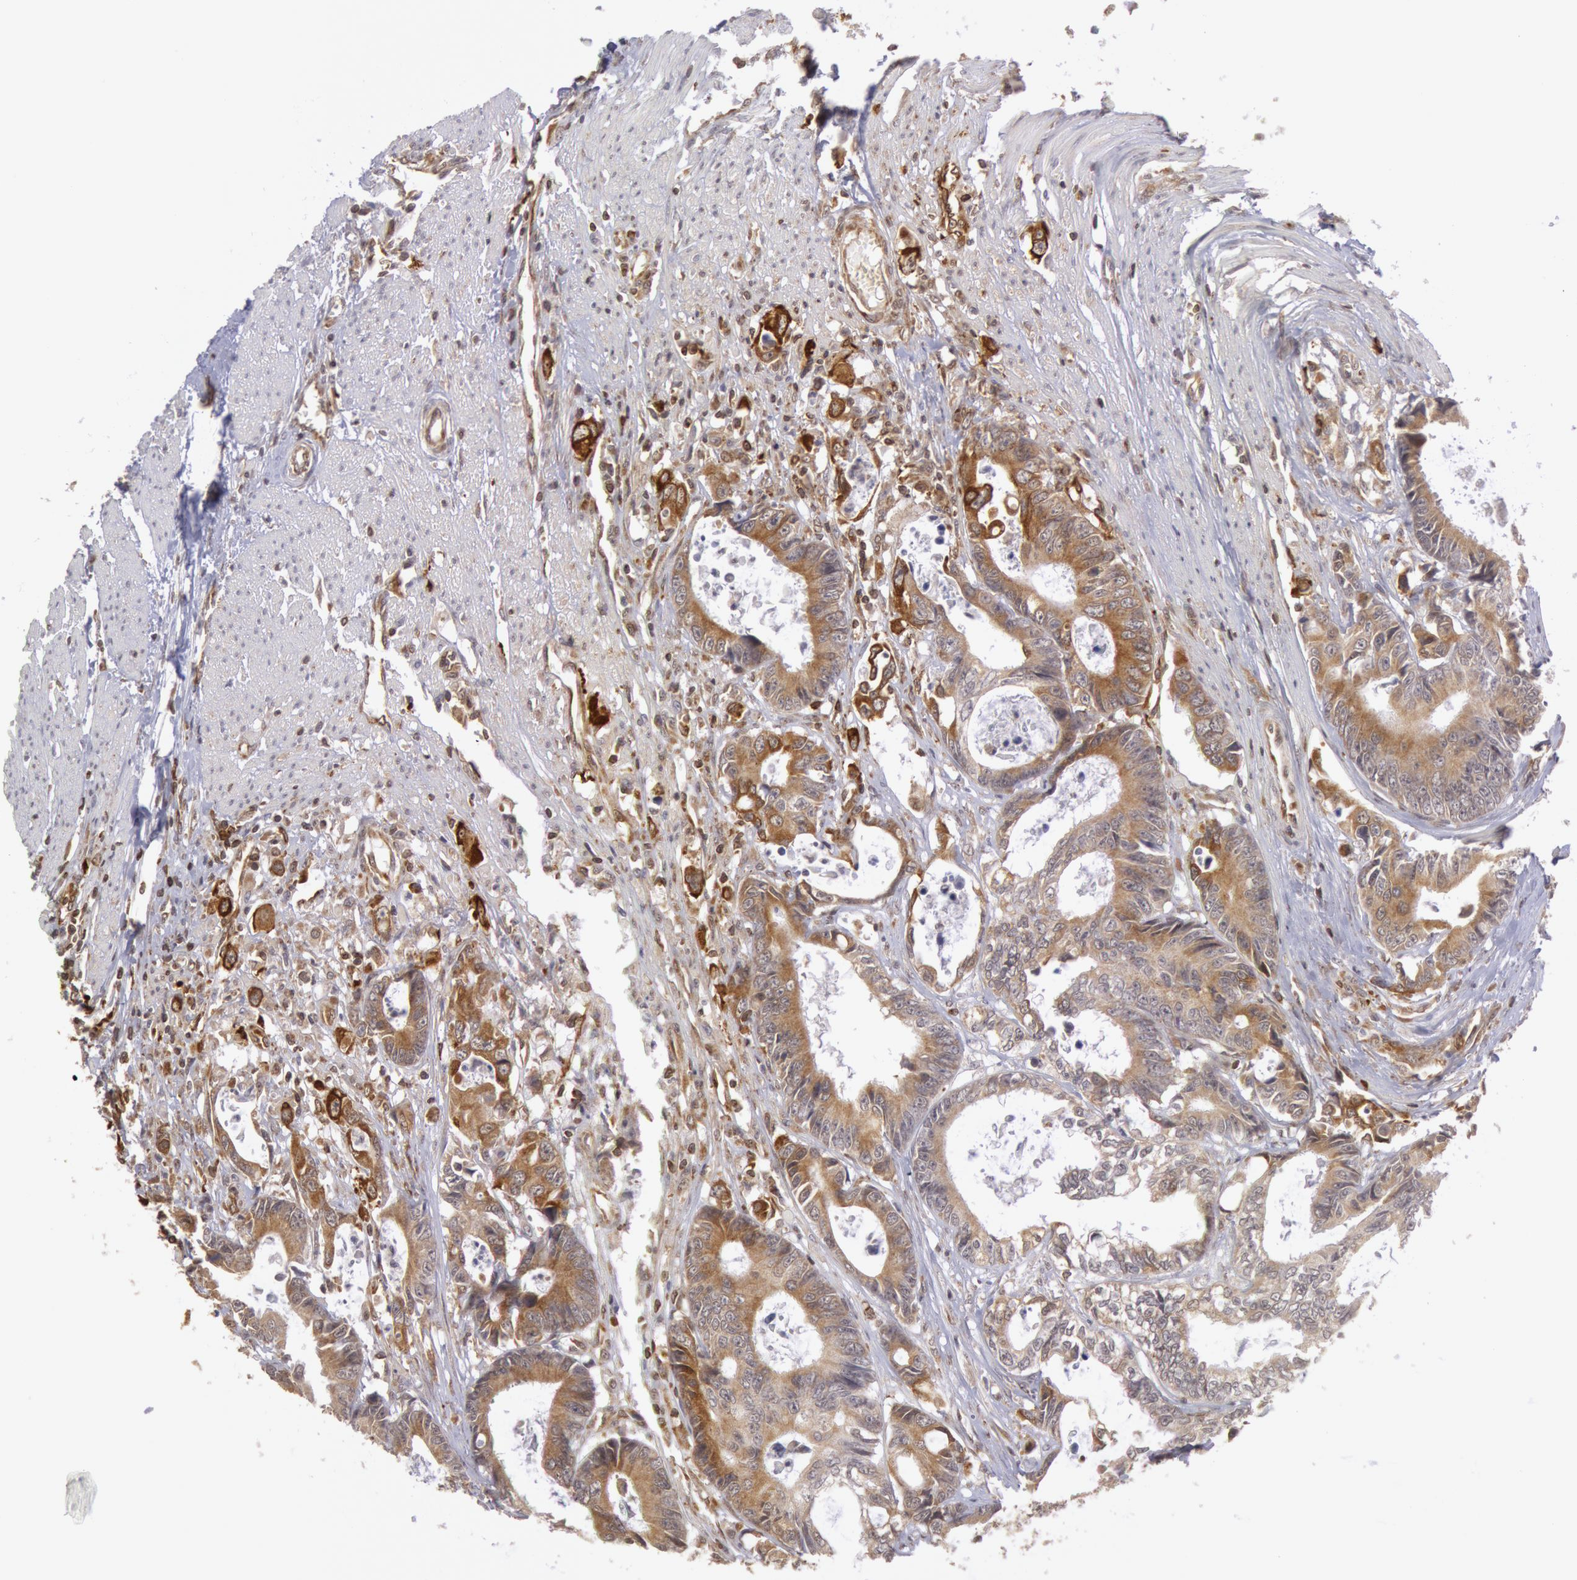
{"staining": {"intensity": "moderate", "quantity": "25%-75%", "location": "cytoplasmic/membranous"}, "tissue": "colorectal cancer", "cell_type": "Tumor cells", "image_type": "cancer", "snomed": [{"axis": "morphology", "description": "Adenocarcinoma, NOS"}, {"axis": "topography", "description": "Rectum"}], "caption": "Immunohistochemical staining of human colorectal cancer exhibits medium levels of moderate cytoplasmic/membranous protein expression in approximately 25%-75% of tumor cells. (Brightfield microscopy of DAB IHC at high magnification).", "gene": "TAP2", "patient": {"sex": "female", "age": 98}}